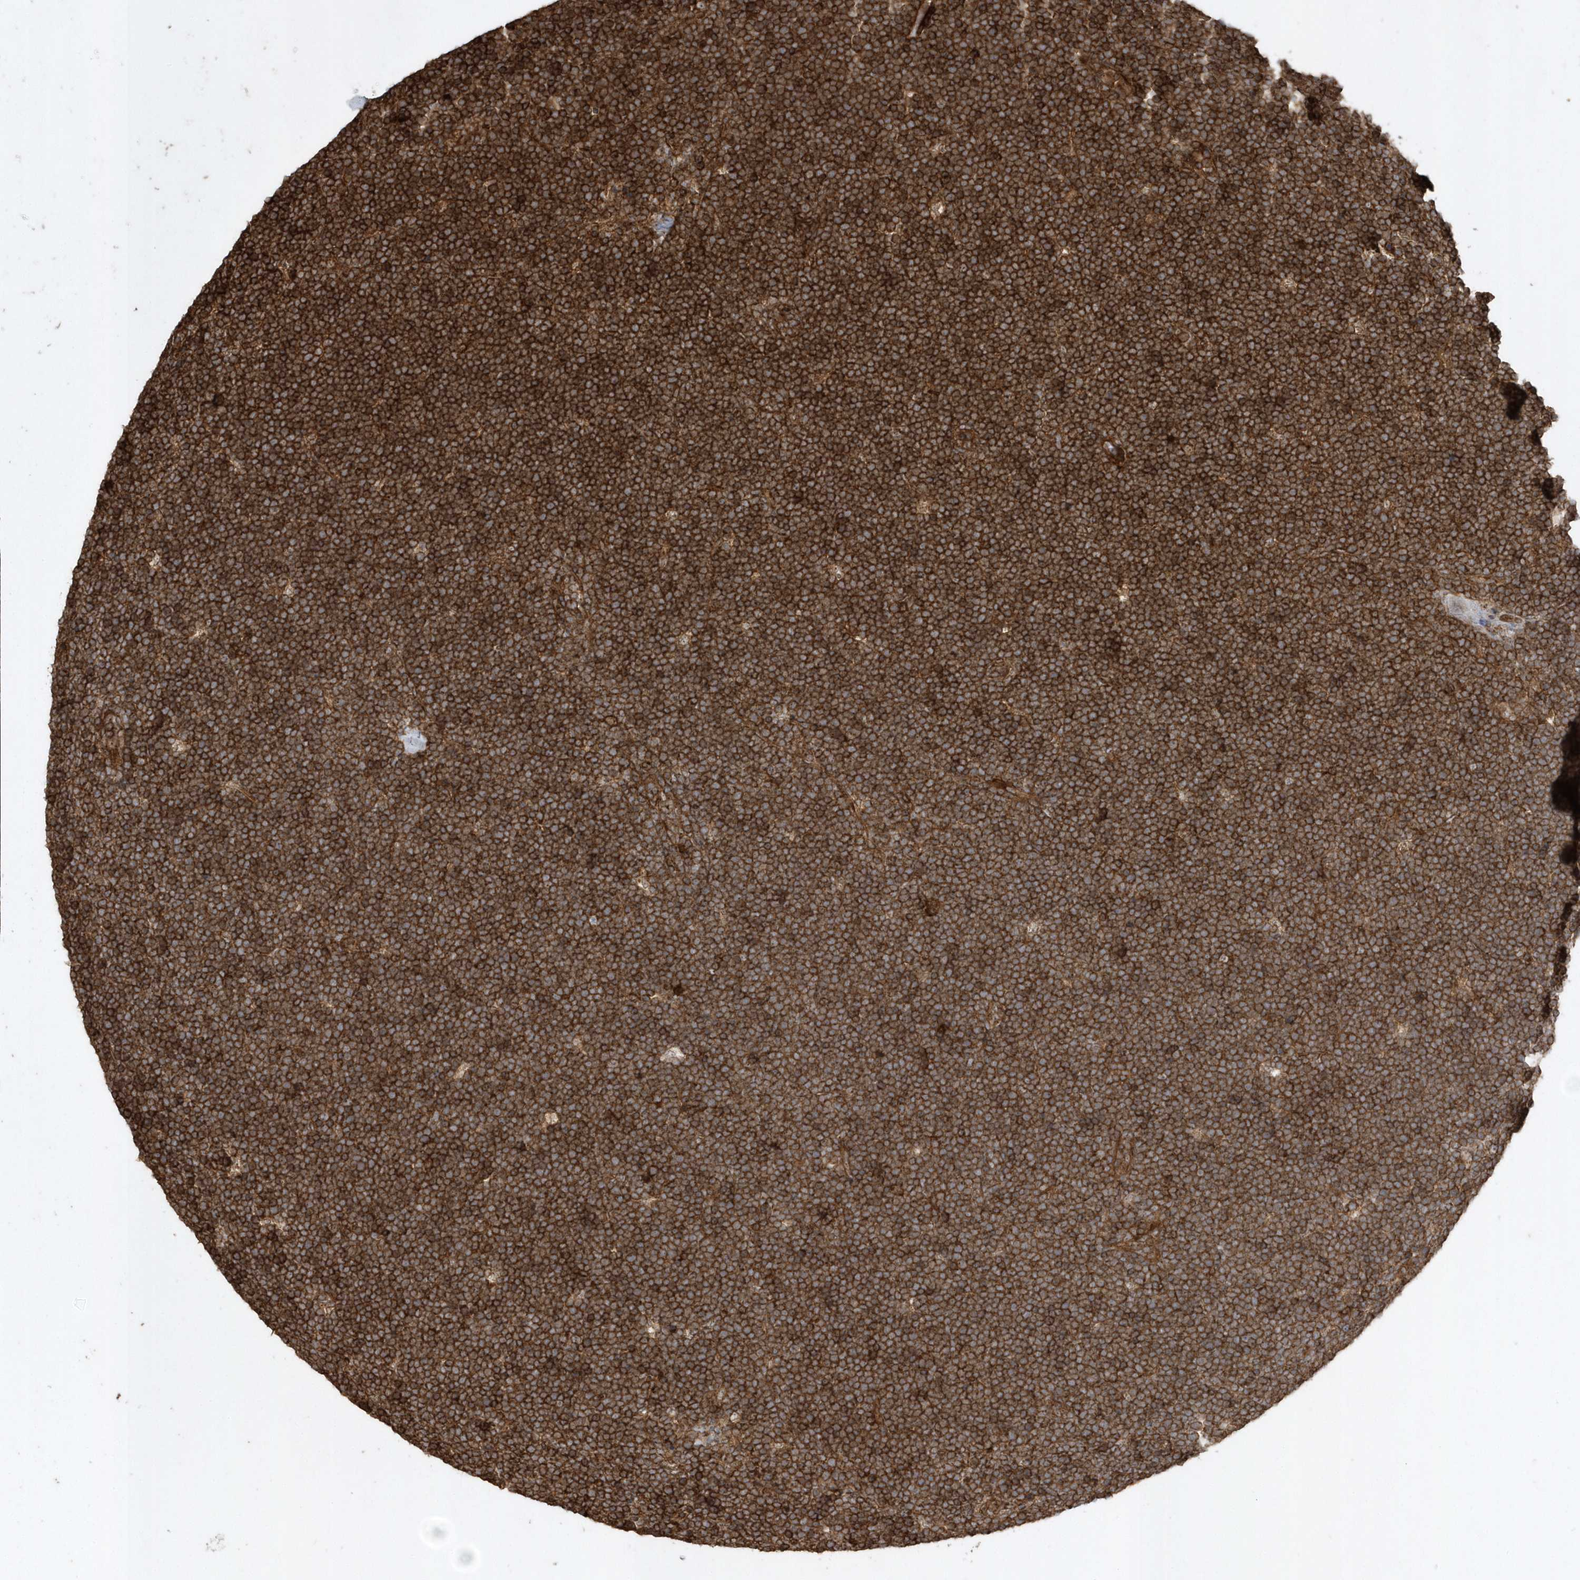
{"staining": {"intensity": "moderate", "quantity": ">75%", "location": "cytoplasmic/membranous"}, "tissue": "lymphoma", "cell_type": "Tumor cells", "image_type": "cancer", "snomed": [{"axis": "morphology", "description": "Malignant lymphoma, non-Hodgkin's type, High grade"}, {"axis": "topography", "description": "Lymph node"}], "caption": "Immunohistochemistry (IHC) of human lymphoma demonstrates medium levels of moderate cytoplasmic/membranous expression in approximately >75% of tumor cells.", "gene": "SENP8", "patient": {"sex": "male", "age": 13}}